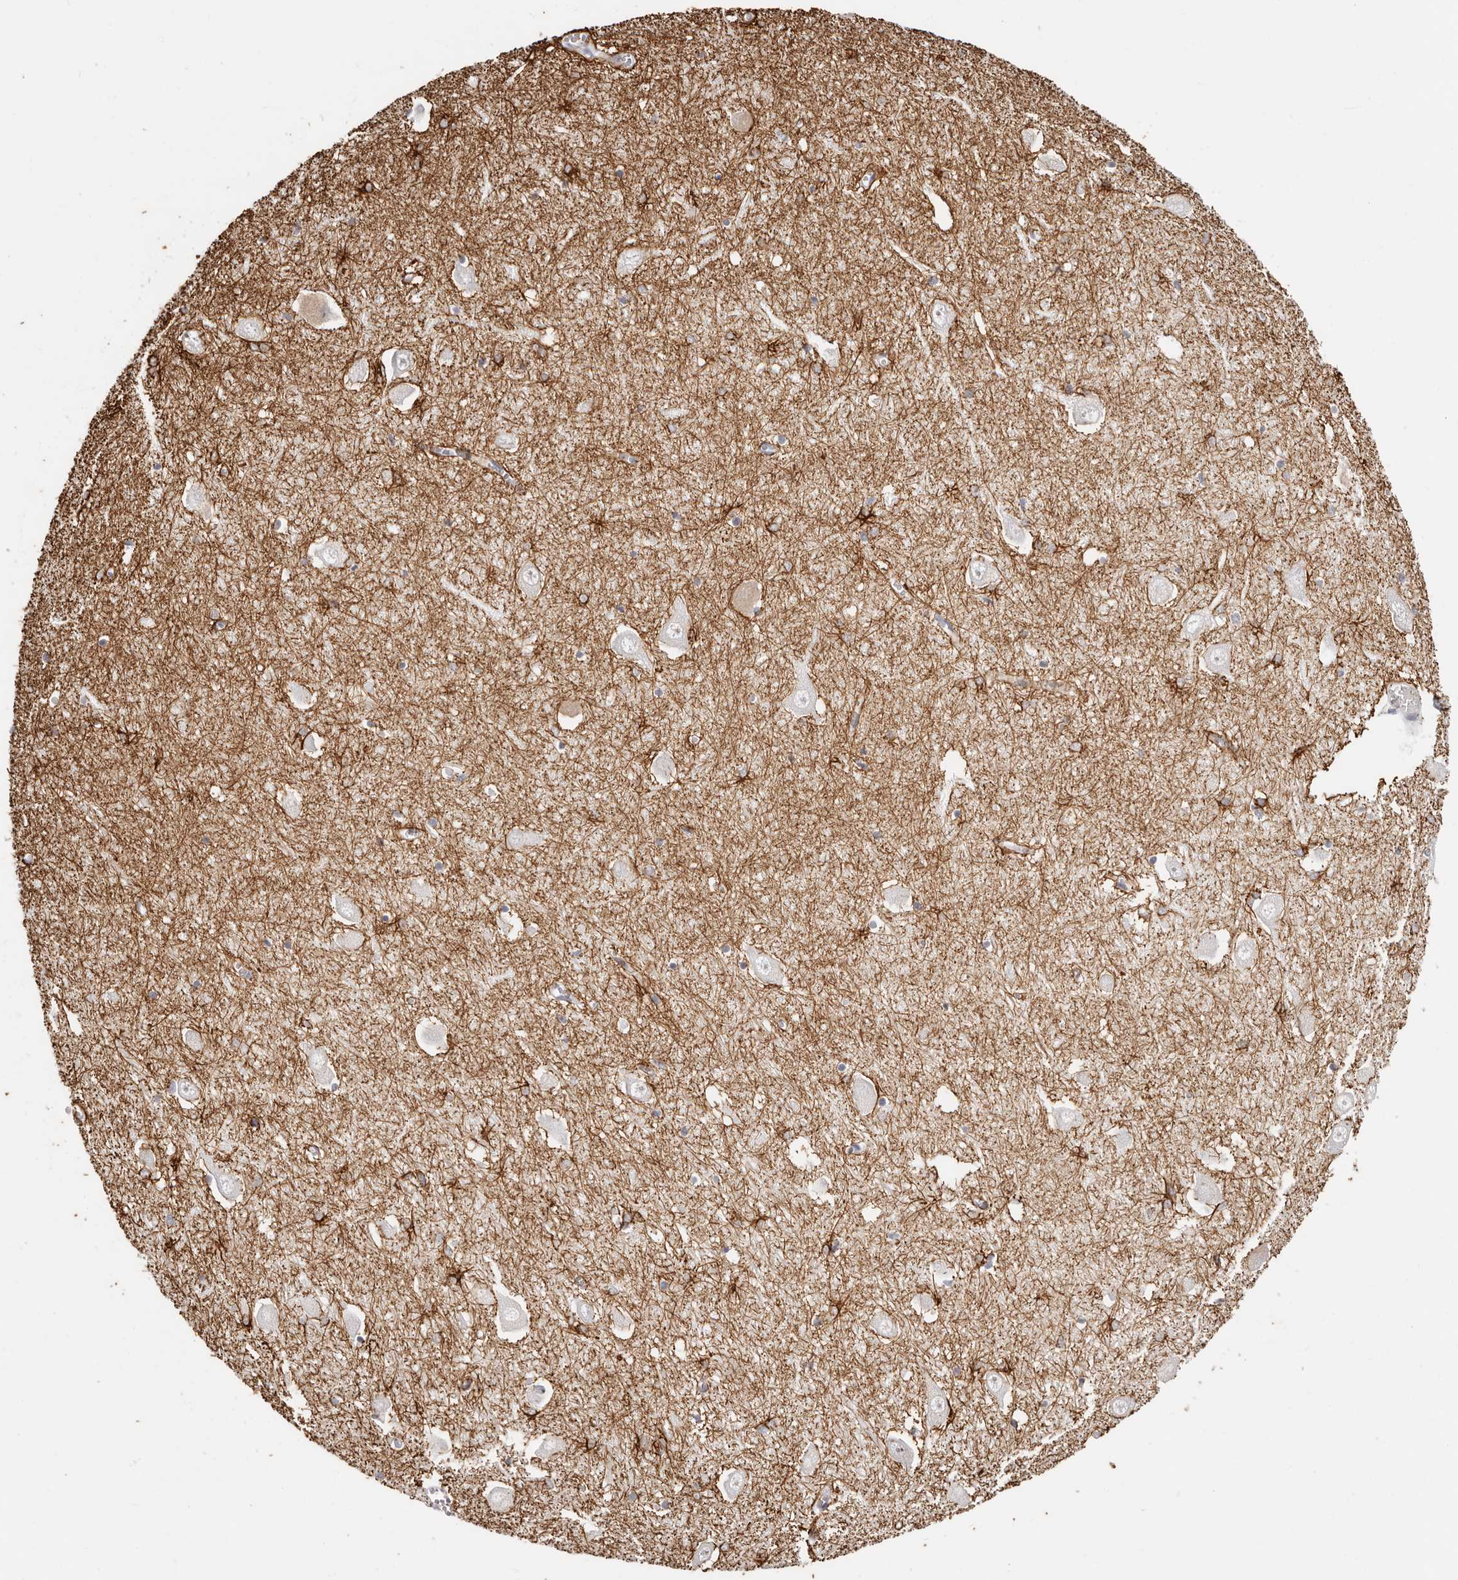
{"staining": {"intensity": "strong", "quantity": "25%-75%", "location": "cytoplasmic/membranous"}, "tissue": "hippocampus", "cell_type": "Glial cells", "image_type": "normal", "snomed": [{"axis": "morphology", "description": "Normal tissue, NOS"}, {"axis": "topography", "description": "Hippocampus"}], "caption": "Protein expression analysis of unremarkable hippocampus reveals strong cytoplasmic/membranous positivity in approximately 25%-75% of glial cells. Immunohistochemistry stains the protein of interest in brown and the nuclei are stained blue.", "gene": "ASCL1", "patient": {"sex": "male", "age": 70}}